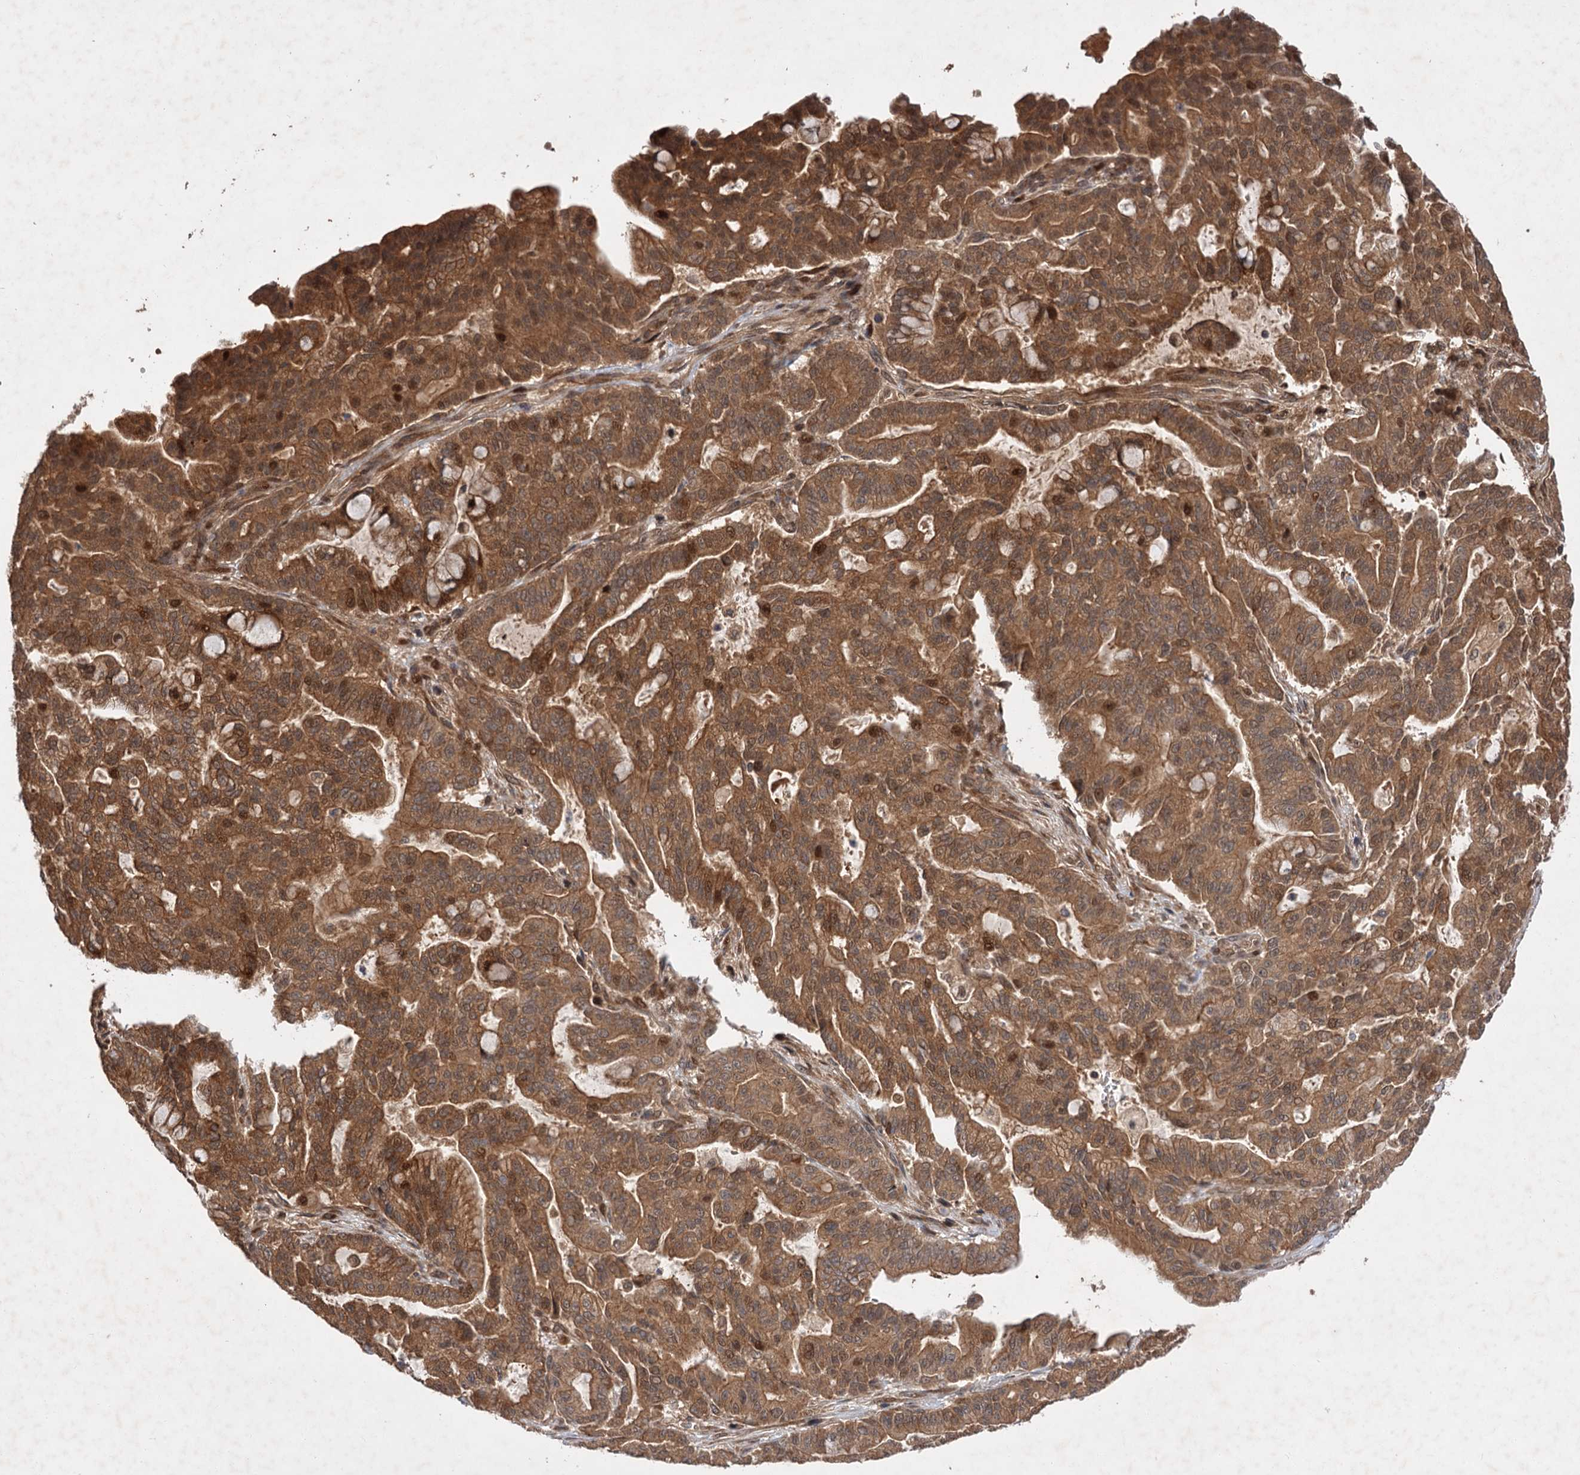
{"staining": {"intensity": "moderate", "quantity": ">75%", "location": "cytoplasmic/membranous,nuclear"}, "tissue": "pancreatic cancer", "cell_type": "Tumor cells", "image_type": "cancer", "snomed": [{"axis": "morphology", "description": "Adenocarcinoma, NOS"}, {"axis": "topography", "description": "Pancreas"}], "caption": "High-magnification brightfield microscopy of pancreatic cancer (adenocarcinoma) stained with DAB (brown) and counterstained with hematoxylin (blue). tumor cells exhibit moderate cytoplasmic/membranous and nuclear expression is identified in about>75% of cells.", "gene": "FBXW8", "patient": {"sex": "male", "age": 63}}